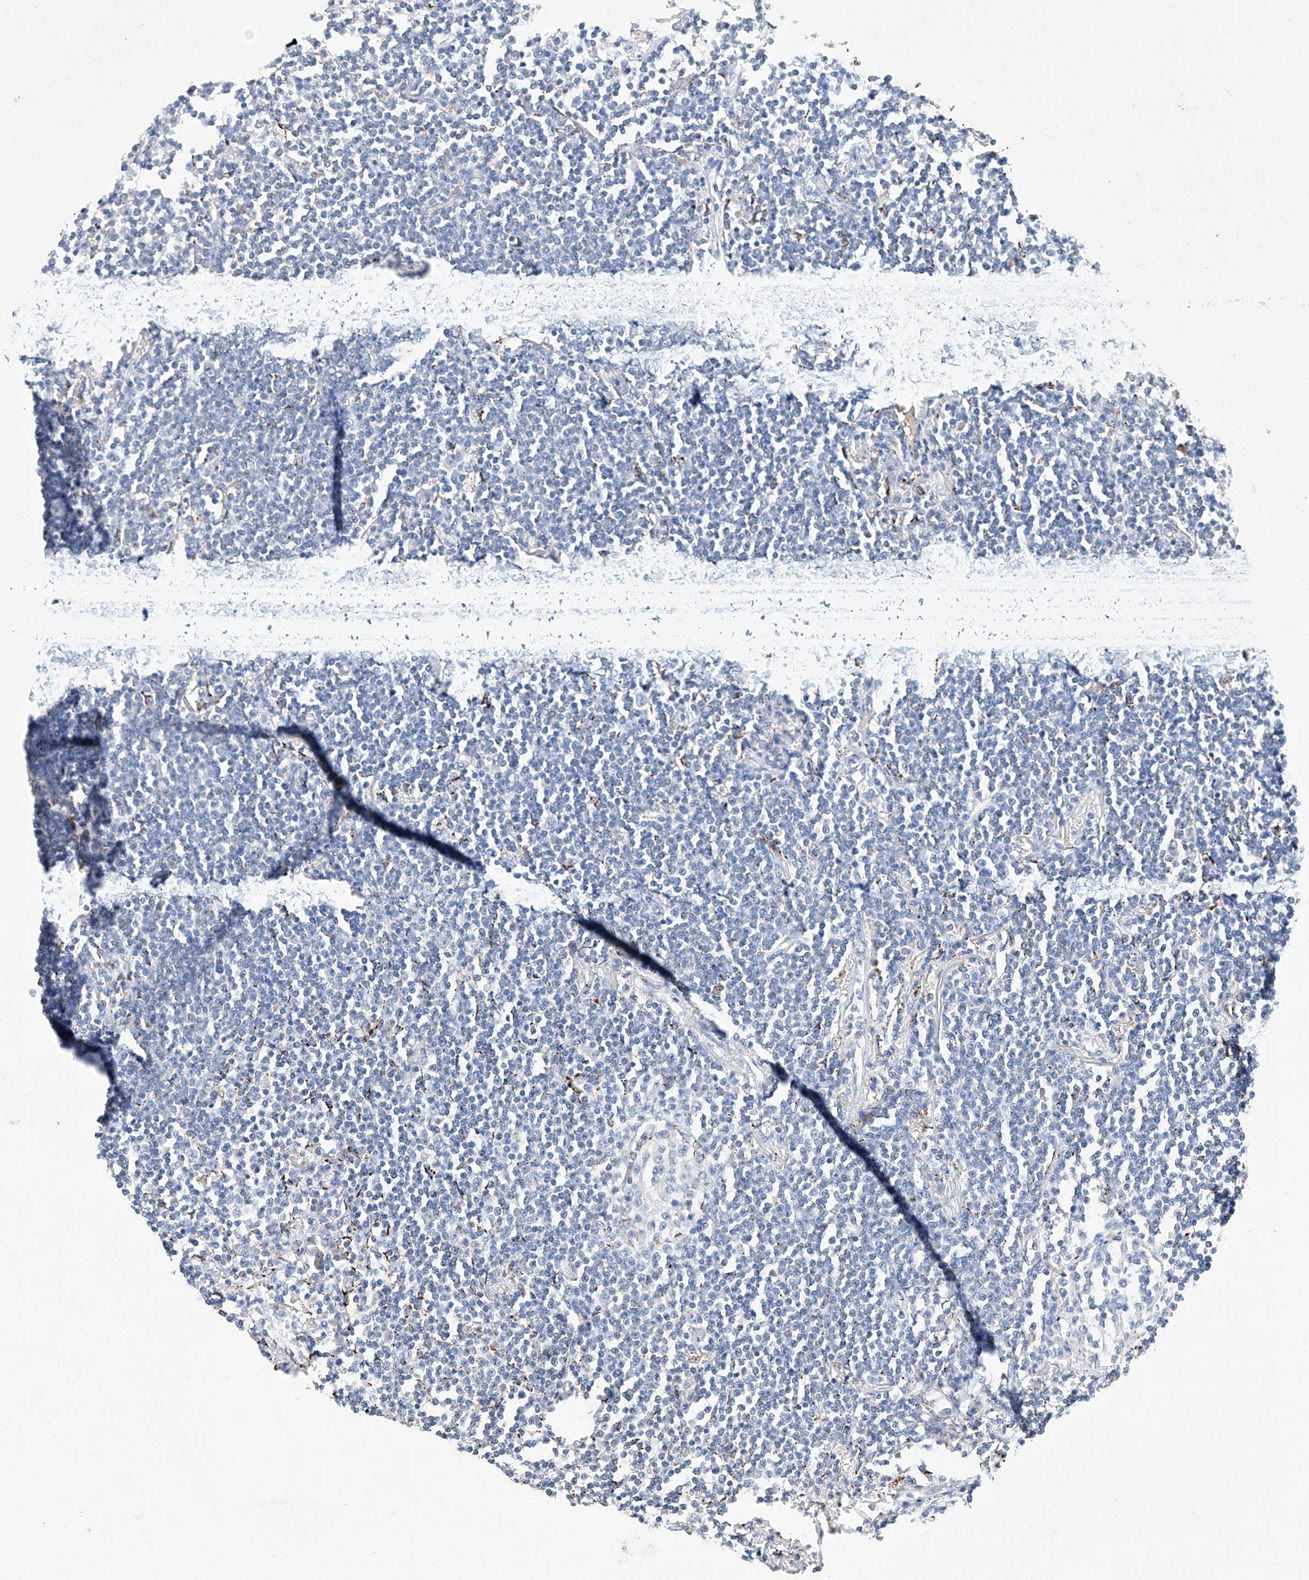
{"staining": {"intensity": "negative", "quantity": "none", "location": "none"}, "tissue": "lymphoma", "cell_type": "Tumor cells", "image_type": "cancer", "snomed": [{"axis": "morphology", "description": "Malignant lymphoma, non-Hodgkin's type, Low grade"}, {"axis": "topography", "description": "Lung"}], "caption": "Low-grade malignant lymphoma, non-Hodgkin's type stained for a protein using immunohistochemistry exhibits no positivity tumor cells.", "gene": "NRROS", "patient": {"sex": "female", "age": 71}}